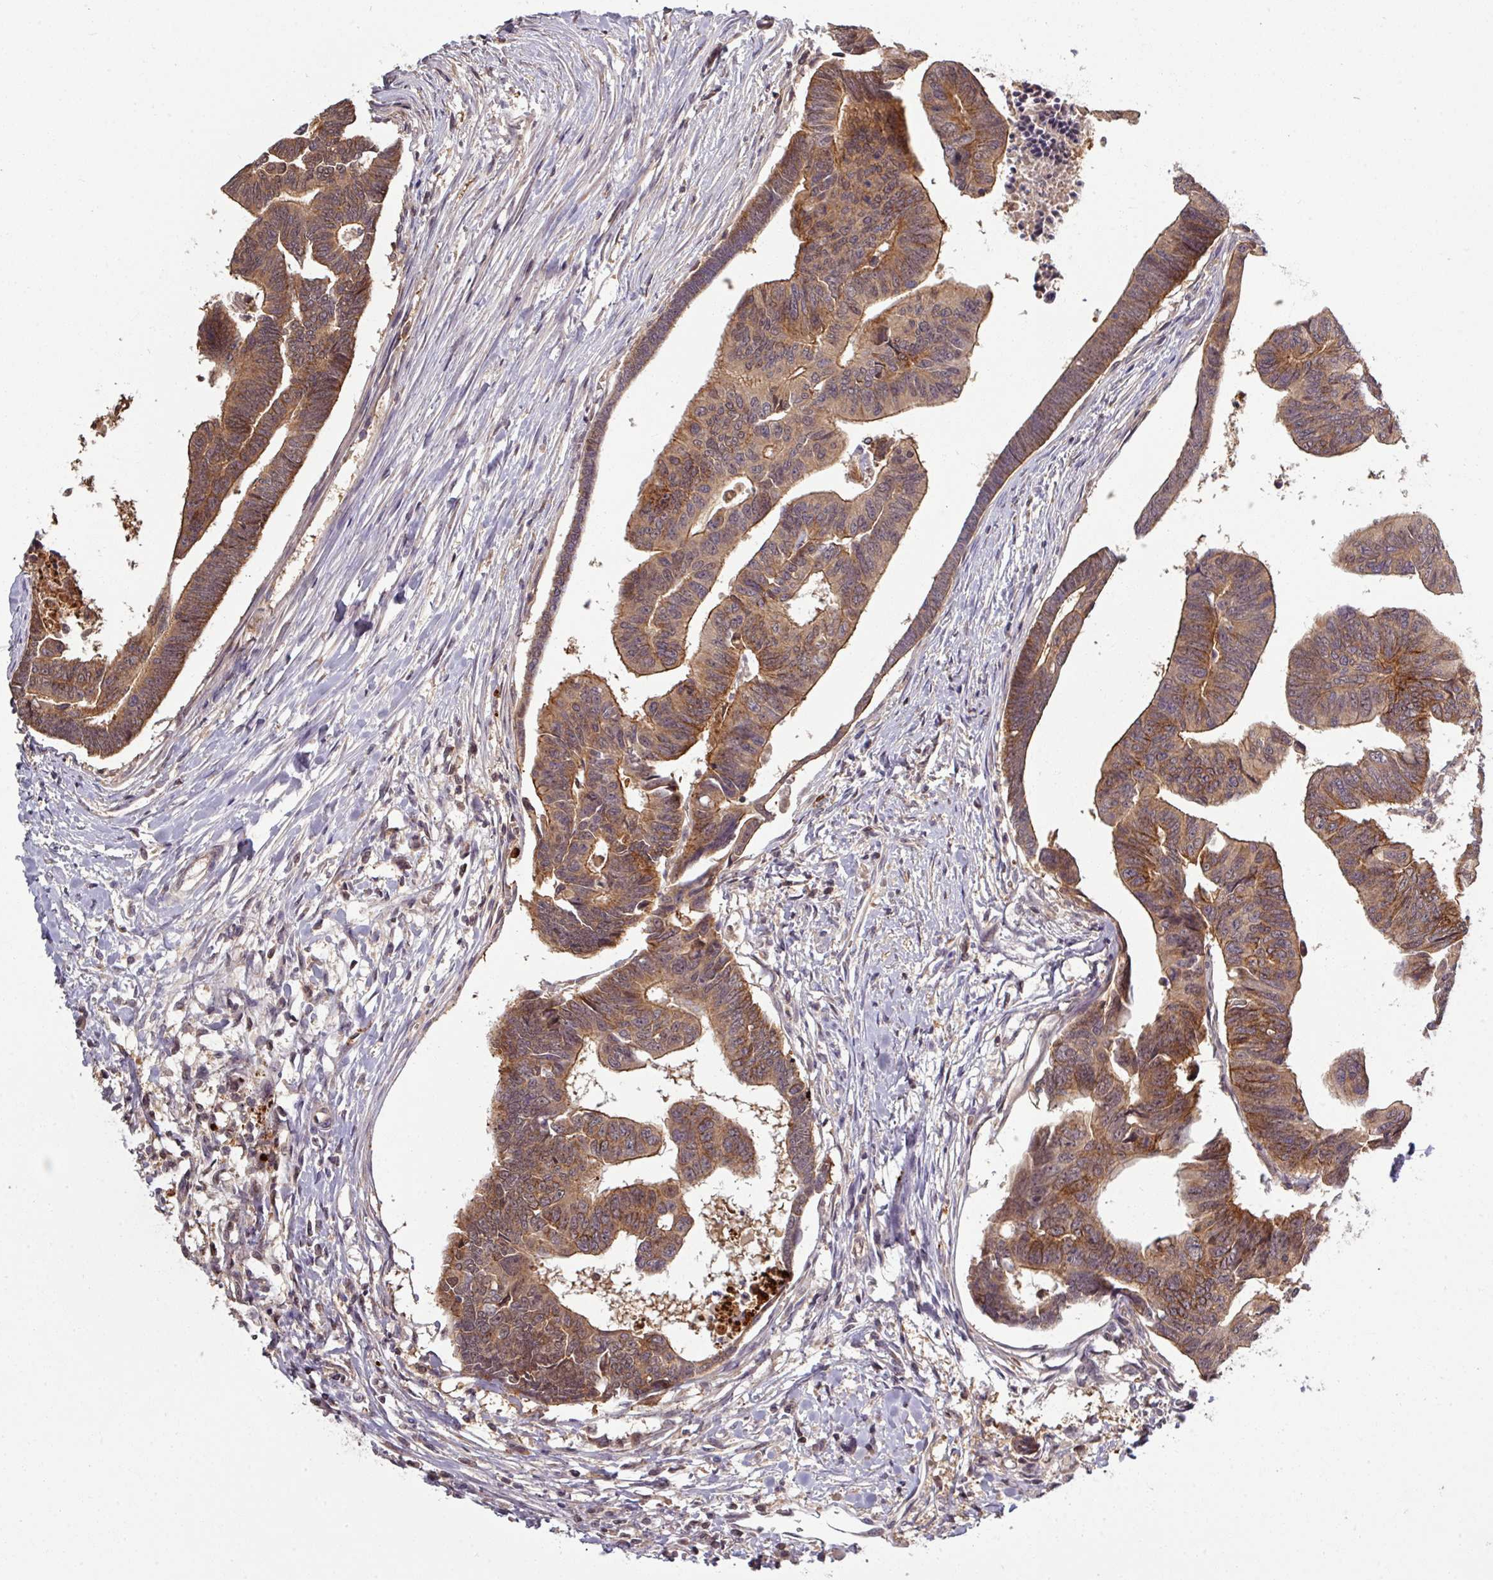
{"staining": {"intensity": "moderate", "quantity": ">75%", "location": "cytoplasmic/membranous"}, "tissue": "colorectal cancer", "cell_type": "Tumor cells", "image_type": "cancer", "snomed": [{"axis": "morphology", "description": "Adenocarcinoma, NOS"}, {"axis": "topography", "description": "Rectum"}], "caption": "Tumor cells reveal medium levels of moderate cytoplasmic/membranous positivity in about >75% of cells in human colorectal adenocarcinoma. (DAB (3,3'-diaminobenzidine) = brown stain, brightfield microscopy at high magnification).", "gene": "TUSC3", "patient": {"sex": "female", "age": 65}}